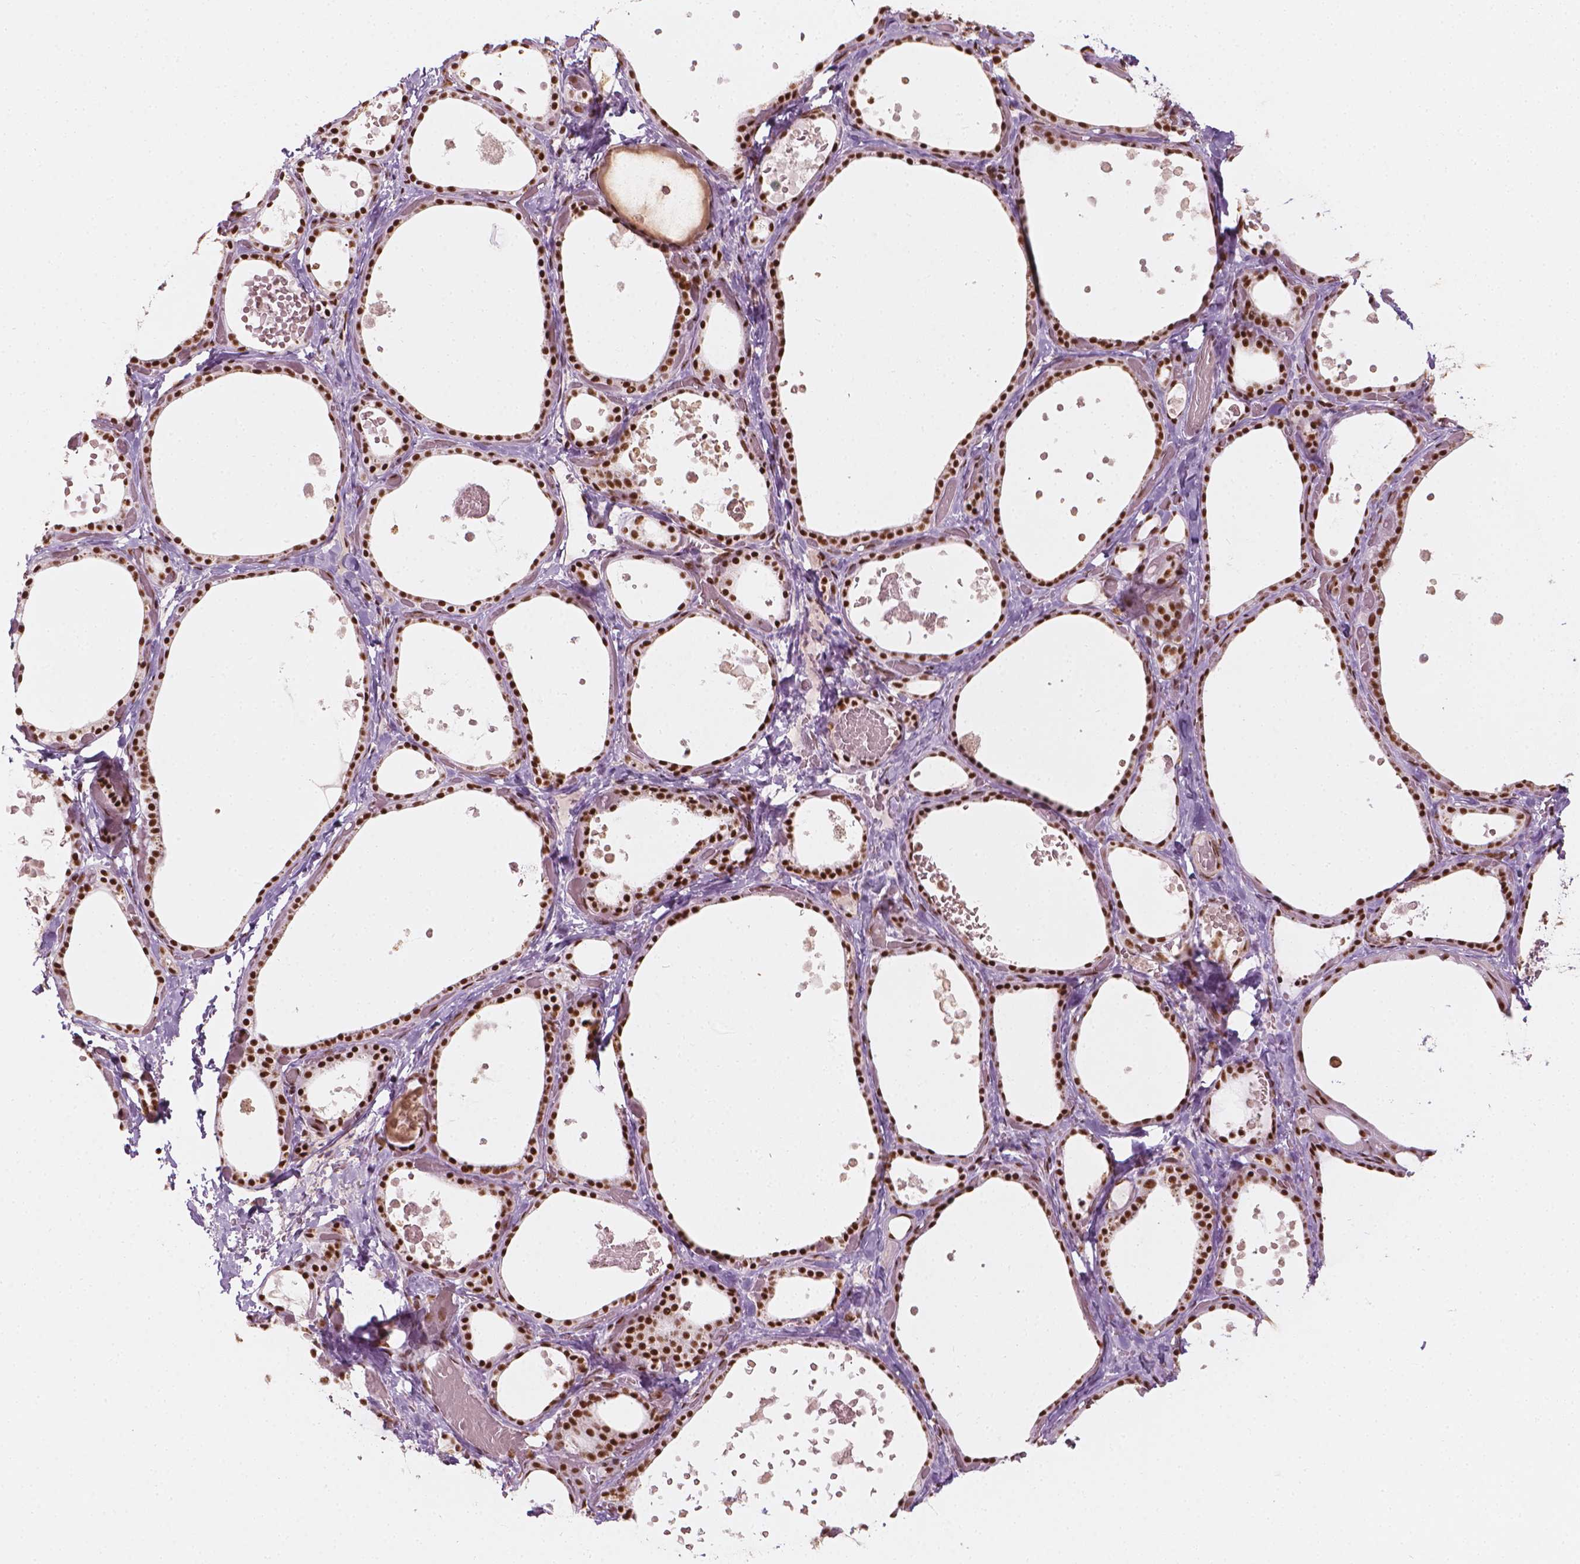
{"staining": {"intensity": "strong", "quantity": ">75%", "location": "nuclear"}, "tissue": "thyroid gland", "cell_type": "Glandular cells", "image_type": "normal", "snomed": [{"axis": "morphology", "description": "Normal tissue, NOS"}, {"axis": "topography", "description": "Thyroid gland"}], "caption": "Immunohistochemical staining of unremarkable human thyroid gland exhibits >75% levels of strong nuclear protein expression in about >75% of glandular cells. The staining was performed using DAB (3,3'-diaminobenzidine) to visualize the protein expression in brown, while the nuclei were stained in blue with hematoxylin (Magnification: 20x).", "gene": "ELF2", "patient": {"sex": "female", "age": 56}}